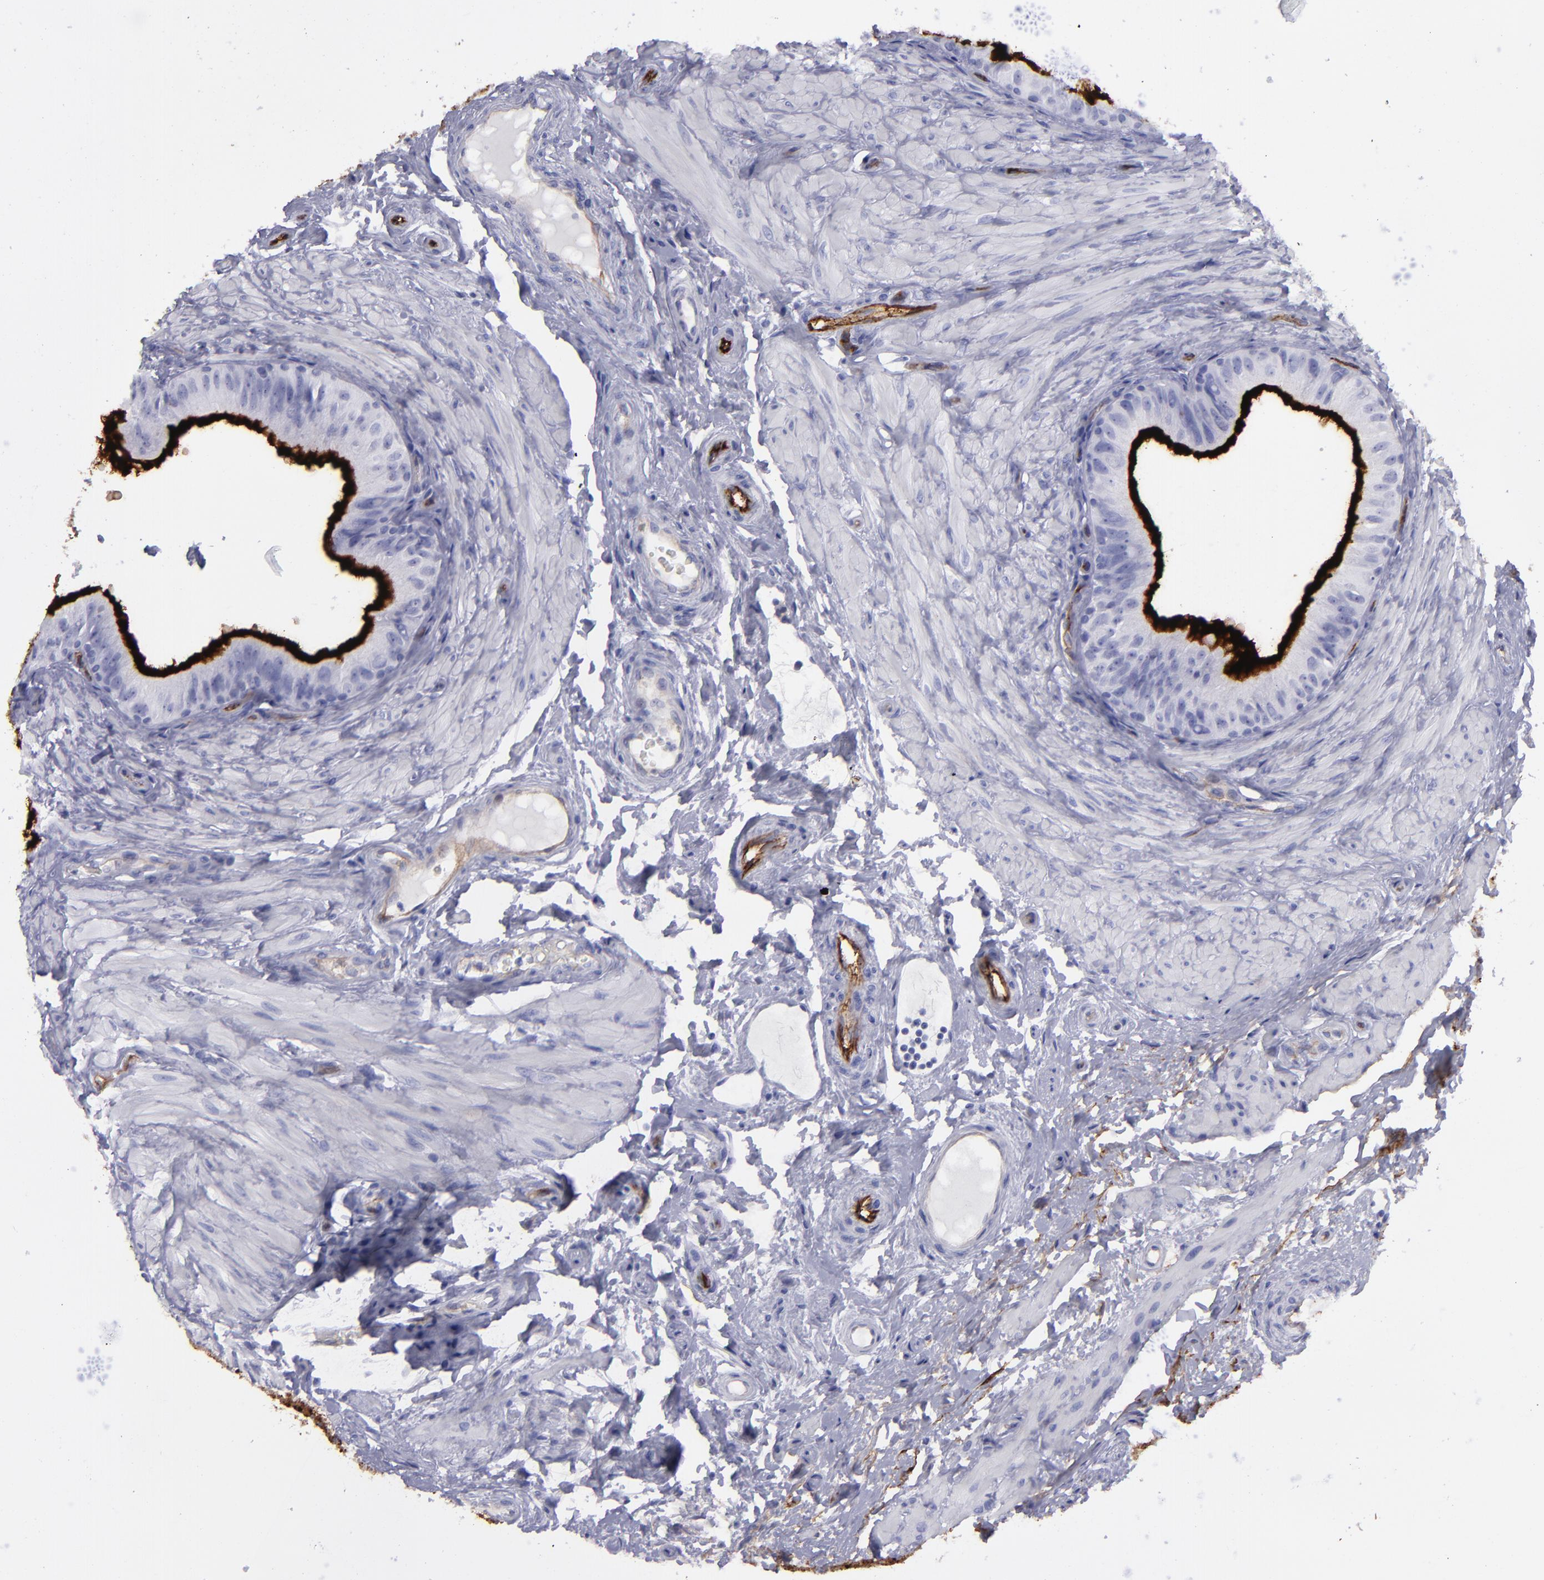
{"staining": {"intensity": "strong", "quantity": ">75%", "location": "cytoplasmic/membranous"}, "tissue": "epididymis", "cell_type": "Glandular cells", "image_type": "normal", "snomed": [{"axis": "morphology", "description": "Normal tissue, NOS"}, {"axis": "topography", "description": "Epididymis"}], "caption": "A brown stain shows strong cytoplasmic/membranous expression of a protein in glandular cells of normal epididymis. Using DAB (3,3'-diaminobenzidine) (brown) and hematoxylin (blue) stains, captured at high magnification using brightfield microscopy.", "gene": "ACE", "patient": {"sex": "male", "age": 68}}